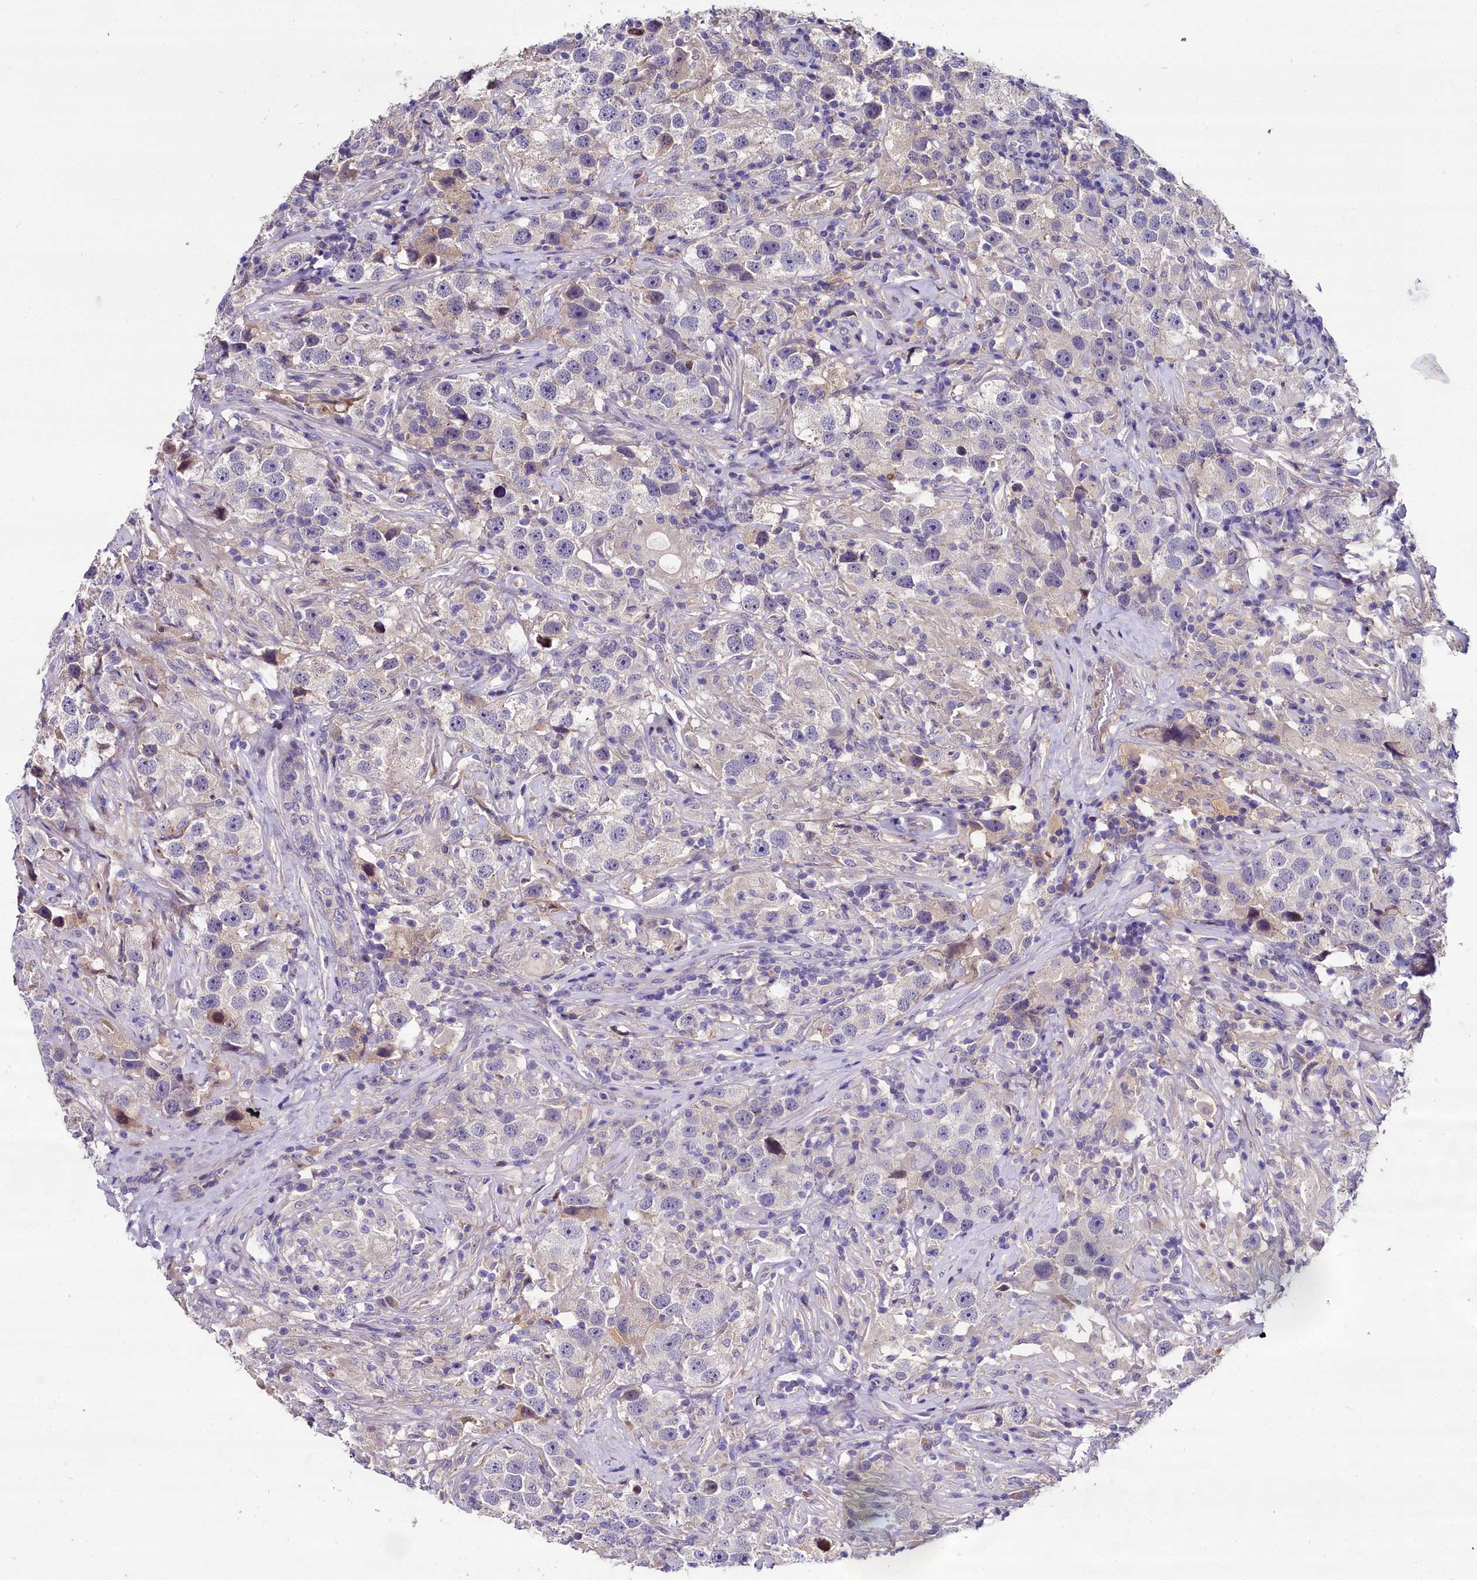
{"staining": {"intensity": "weak", "quantity": "<25%", "location": "cytoplasmic/membranous"}, "tissue": "testis cancer", "cell_type": "Tumor cells", "image_type": "cancer", "snomed": [{"axis": "morphology", "description": "Seminoma, NOS"}, {"axis": "topography", "description": "Testis"}], "caption": "Tumor cells show no significant protein expression in testis cancer.", "gene": "NT5M", "patient": {"sex": "male", "age": 49}}